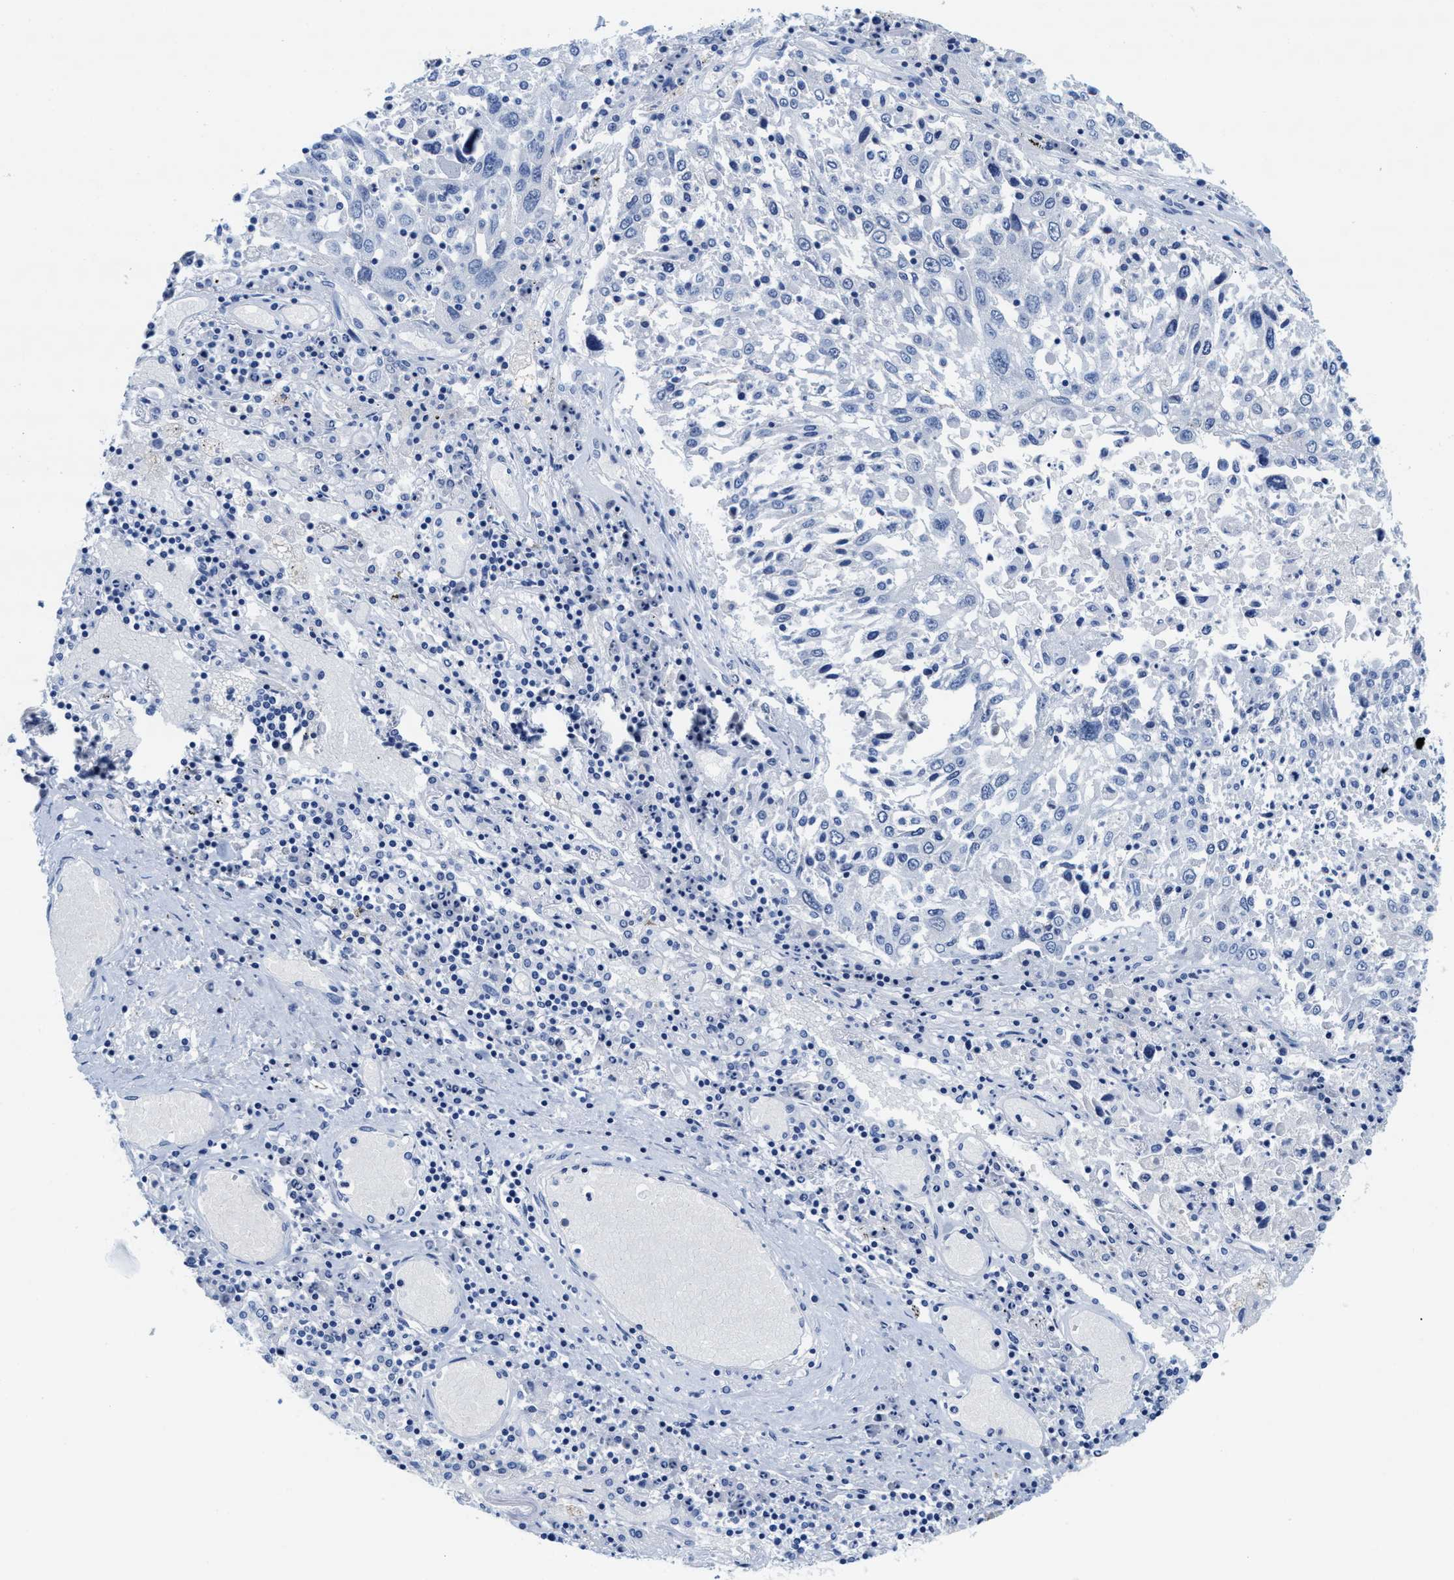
{"staining": {"intensity": "negative", "quantity": "none", "location": "none"}, "tissue": "lung cancer", "cell_type": "Tumor cells", "image_type": "cancer", "snomed": [{"axis": "morphology", "description": "Squamous cell carcinoma, NOS"}, {"axis": "topography", "description": "Lung"}], "caption": "Immunohistochemical staining of lung squamous cell carcinoma demonstrates no significant positivity in tumor cells.", "gene": "TTC3", "patient": {"sex": "male", "age": 65}}